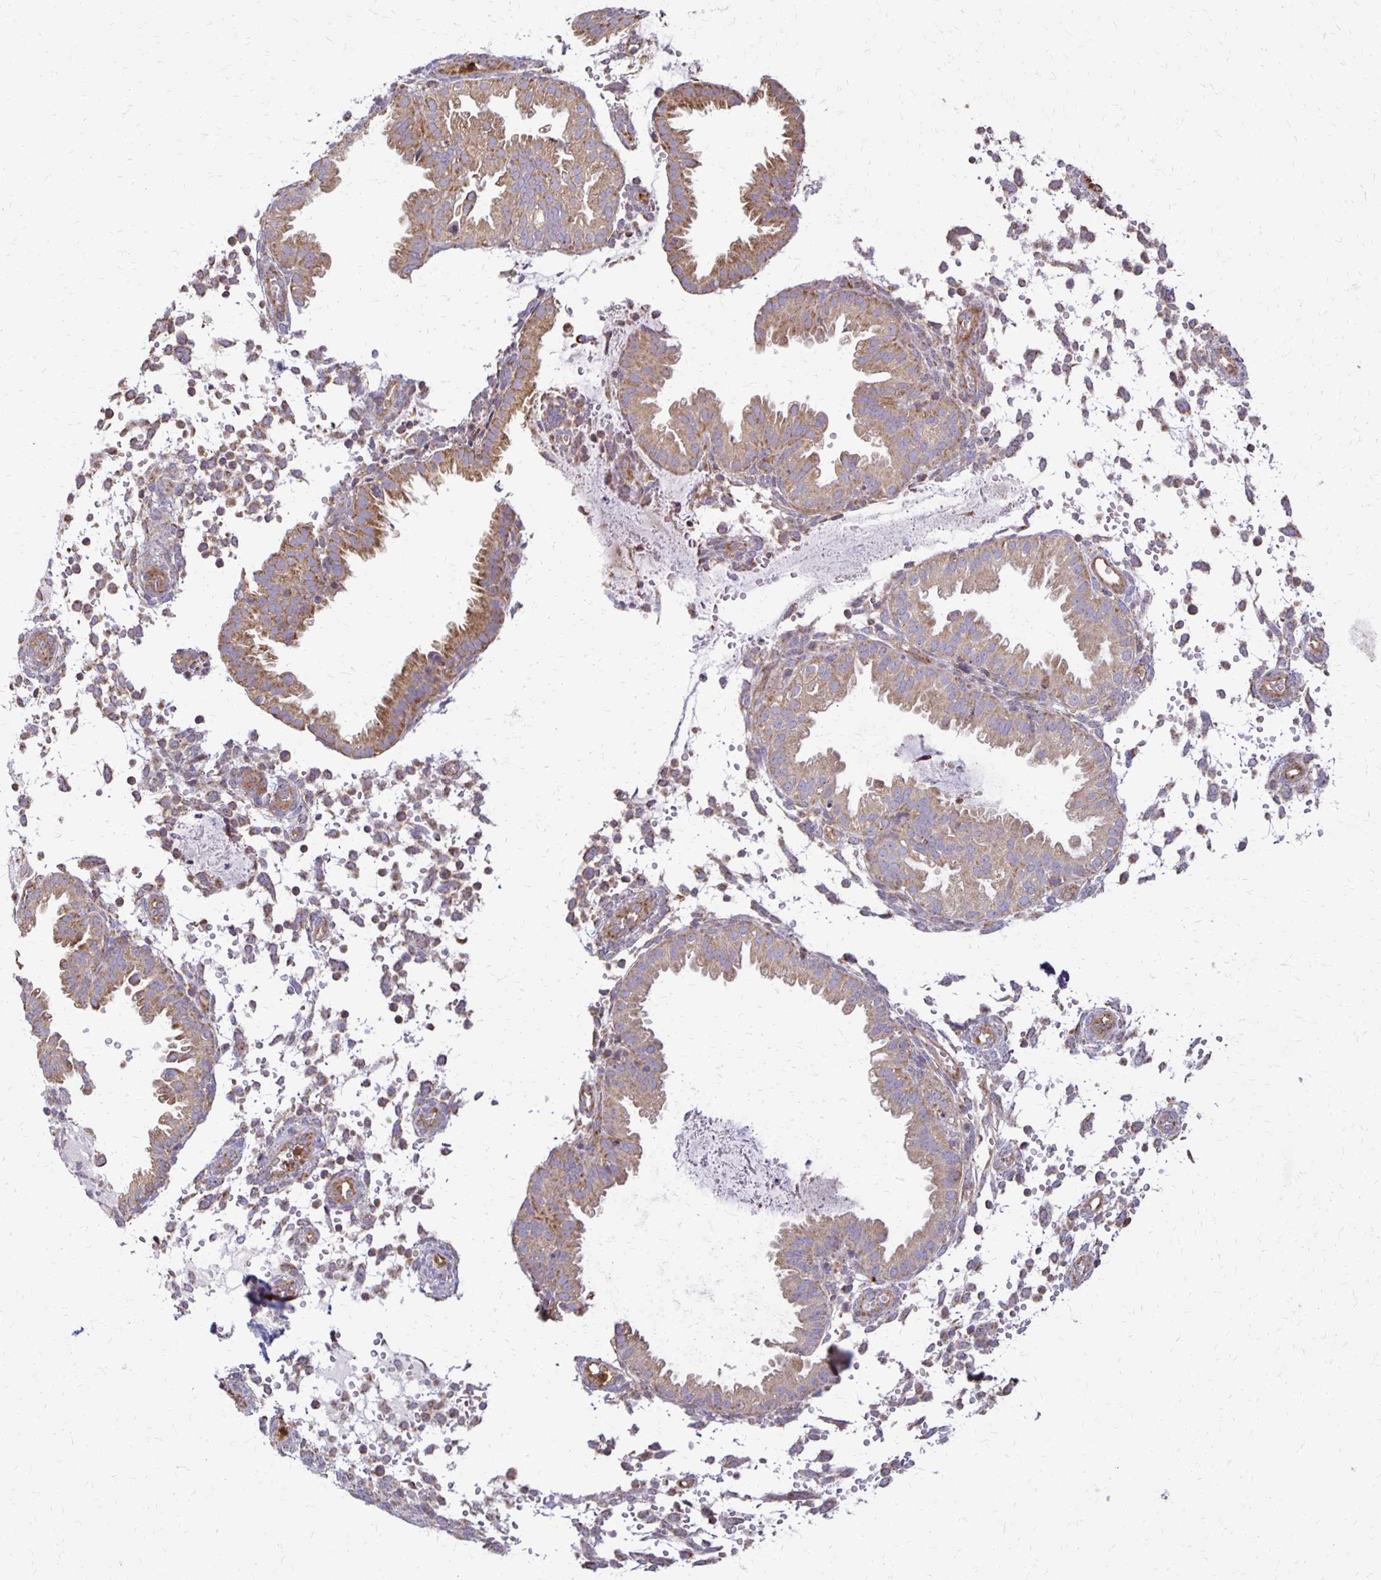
{"staining": {"intensity": "weak", "quantity": "<25%", "location": "cytoplasmic/membranous"}, "tissue": "endometrium", "cell_type": "Cells in endometrial stroma", "image_type": "normal", "snomed": [{"axis": "morphology", "description": "Normal tissue, NOS"}, {"axis": "topography", "description": "Endometrium"}], "caption": "Endometrium stained for a protein using IHC reveals no positivity cells in endometrial stroma.", "gene": "EIF4EBP2", "patient": {"sex": "female", "age": 33}}